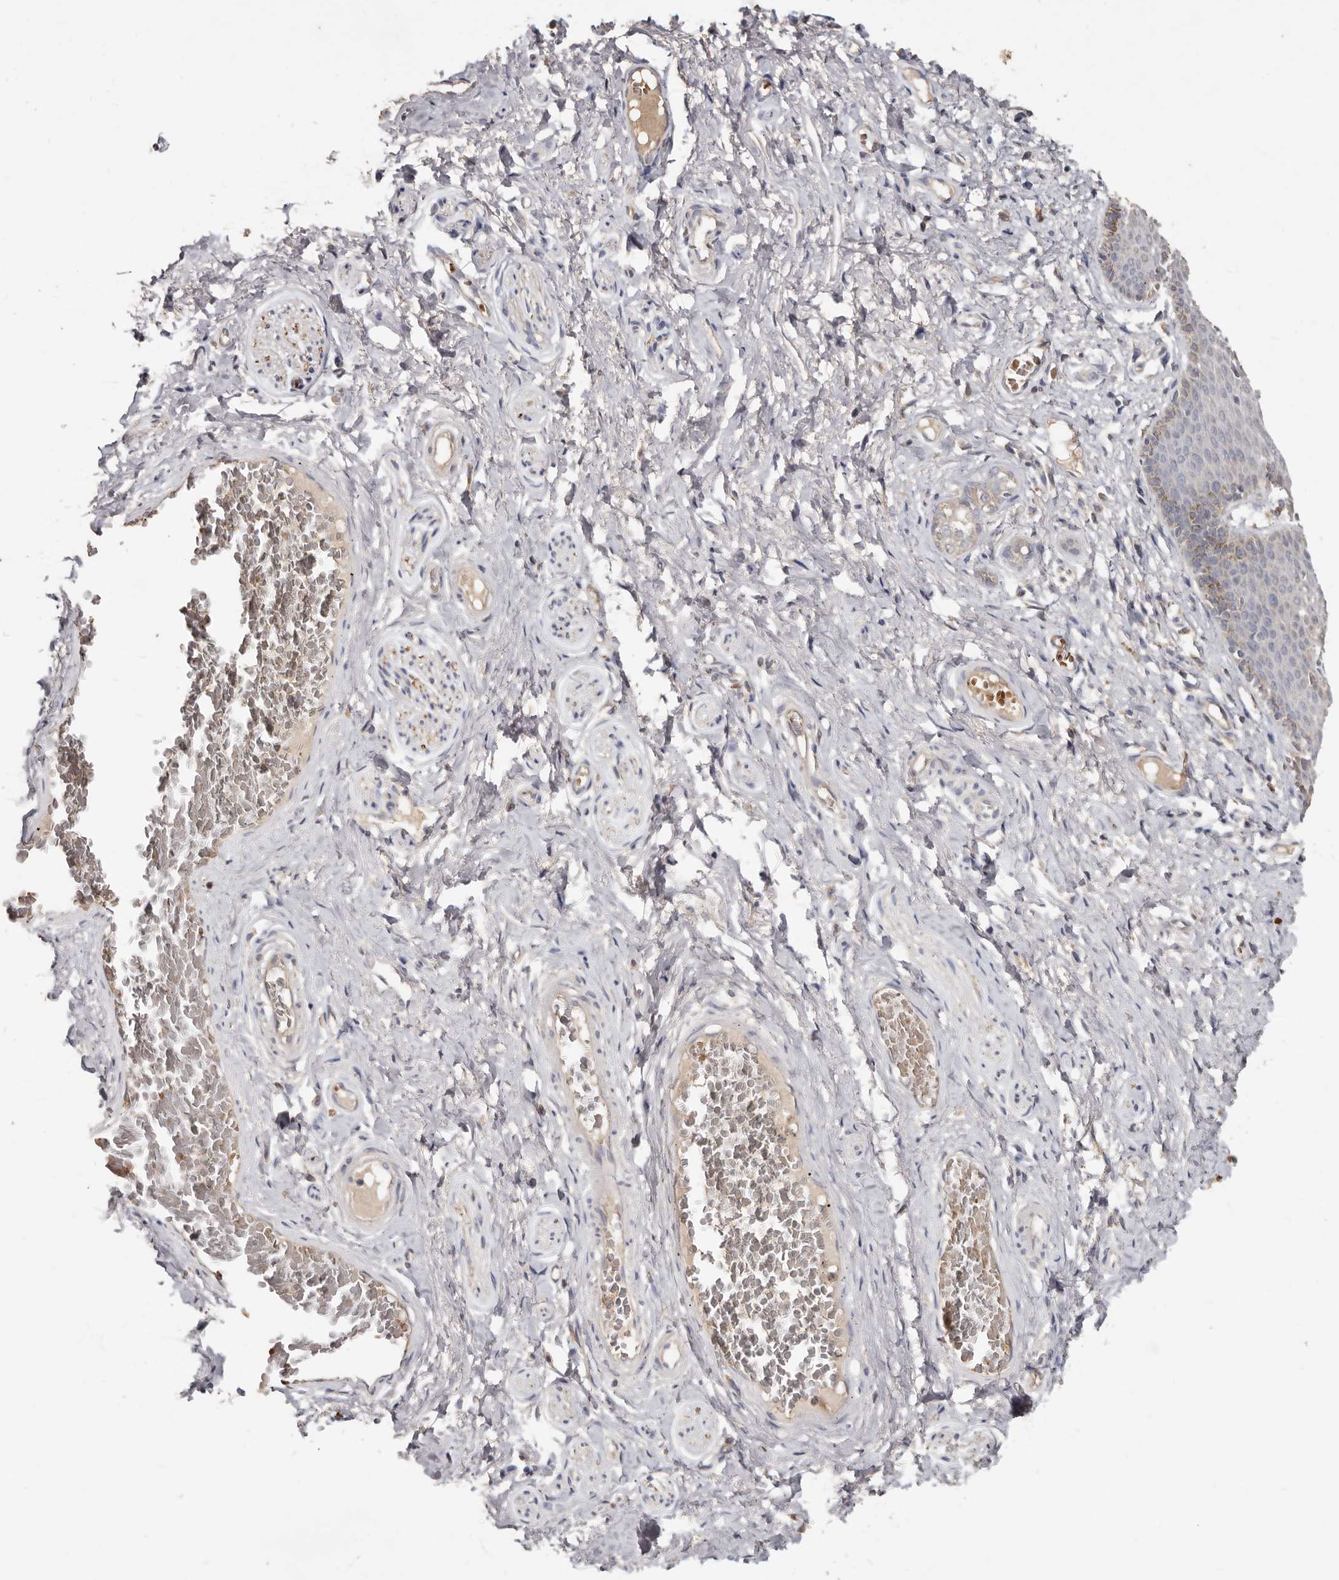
{"staining": {"intensity": "weak", "quantity": "<25%", "location": "cytoplasmic/membranous"}, "tissue": "skin", "cell_type": "Epidermal cells", "image_type": "normal", "snomed": [{"axis": "morphology", "description": "Normal tissue, NOS"}, {"axis": "topography", "description": "Vulva"}], "caption": "Photomicrograph shows no protein positivity in epidermal cells of unremarkable skin. (DAB (3,3'-diaminobenzidine) immunohistochemistry (IHC) with hematoxylin counter stain).", "gene": "KIF26B", "patient": {"sex": "female", "age": 66}}